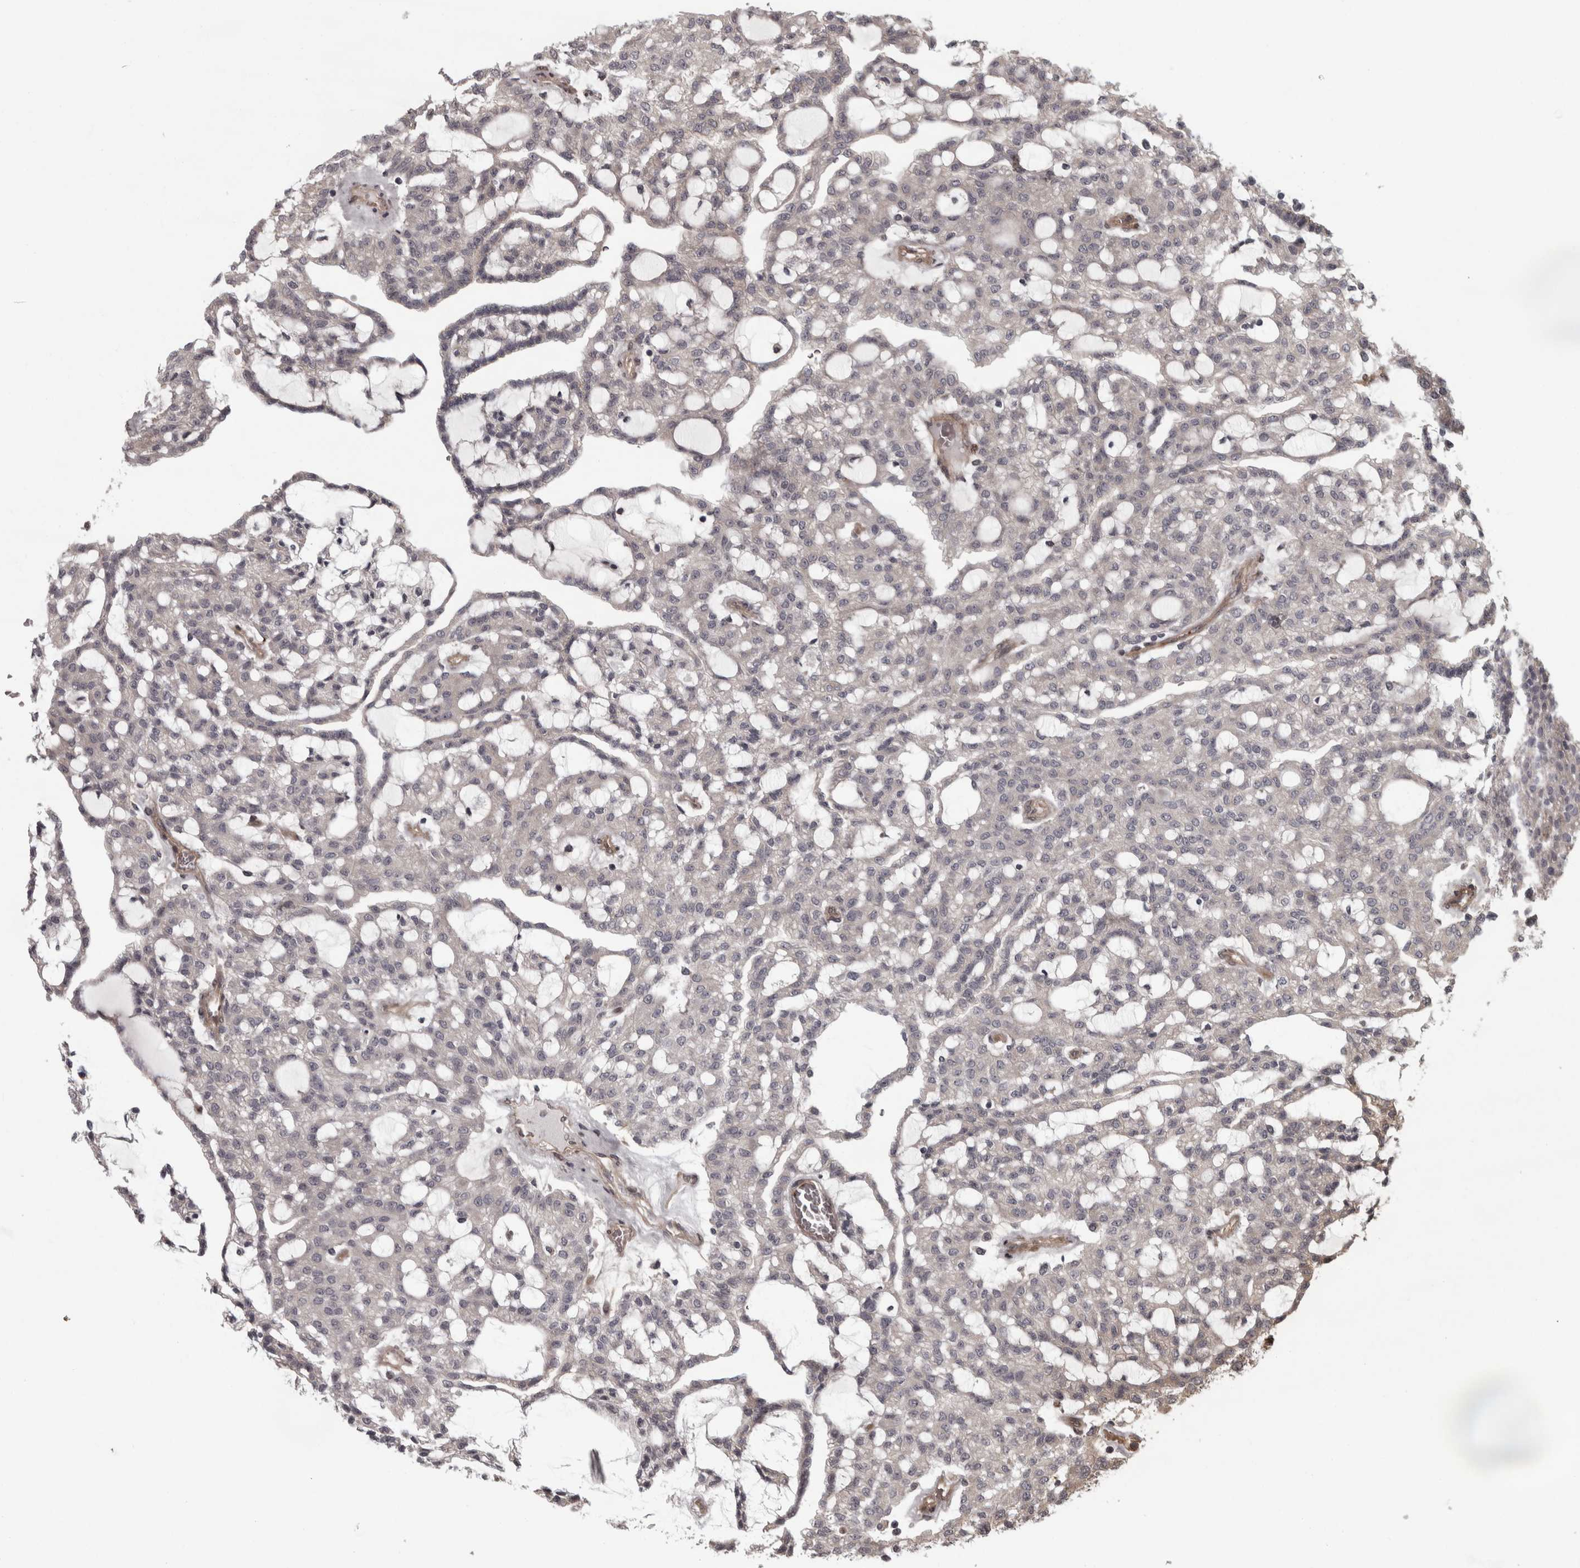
{"staining": {"intensity": "negative", "quantity": "none", "location": "none"}, "tissue": "renal cancer", "cell_type": "Tumor cells", "image_type": "cancer", "snomed": [{"axis": "morphology", "description": "Adenocarcinoma, NOS"}, {"axis": "topography", "description": "Kidney"}], "caption": "Immunohistochemistry (IHC) histopathology image of renal cancer stained for a protein (brown), which shows no expression in tumor cells.", "gene": "RSU1", "patient": {"sex": "male", "age": 63}}